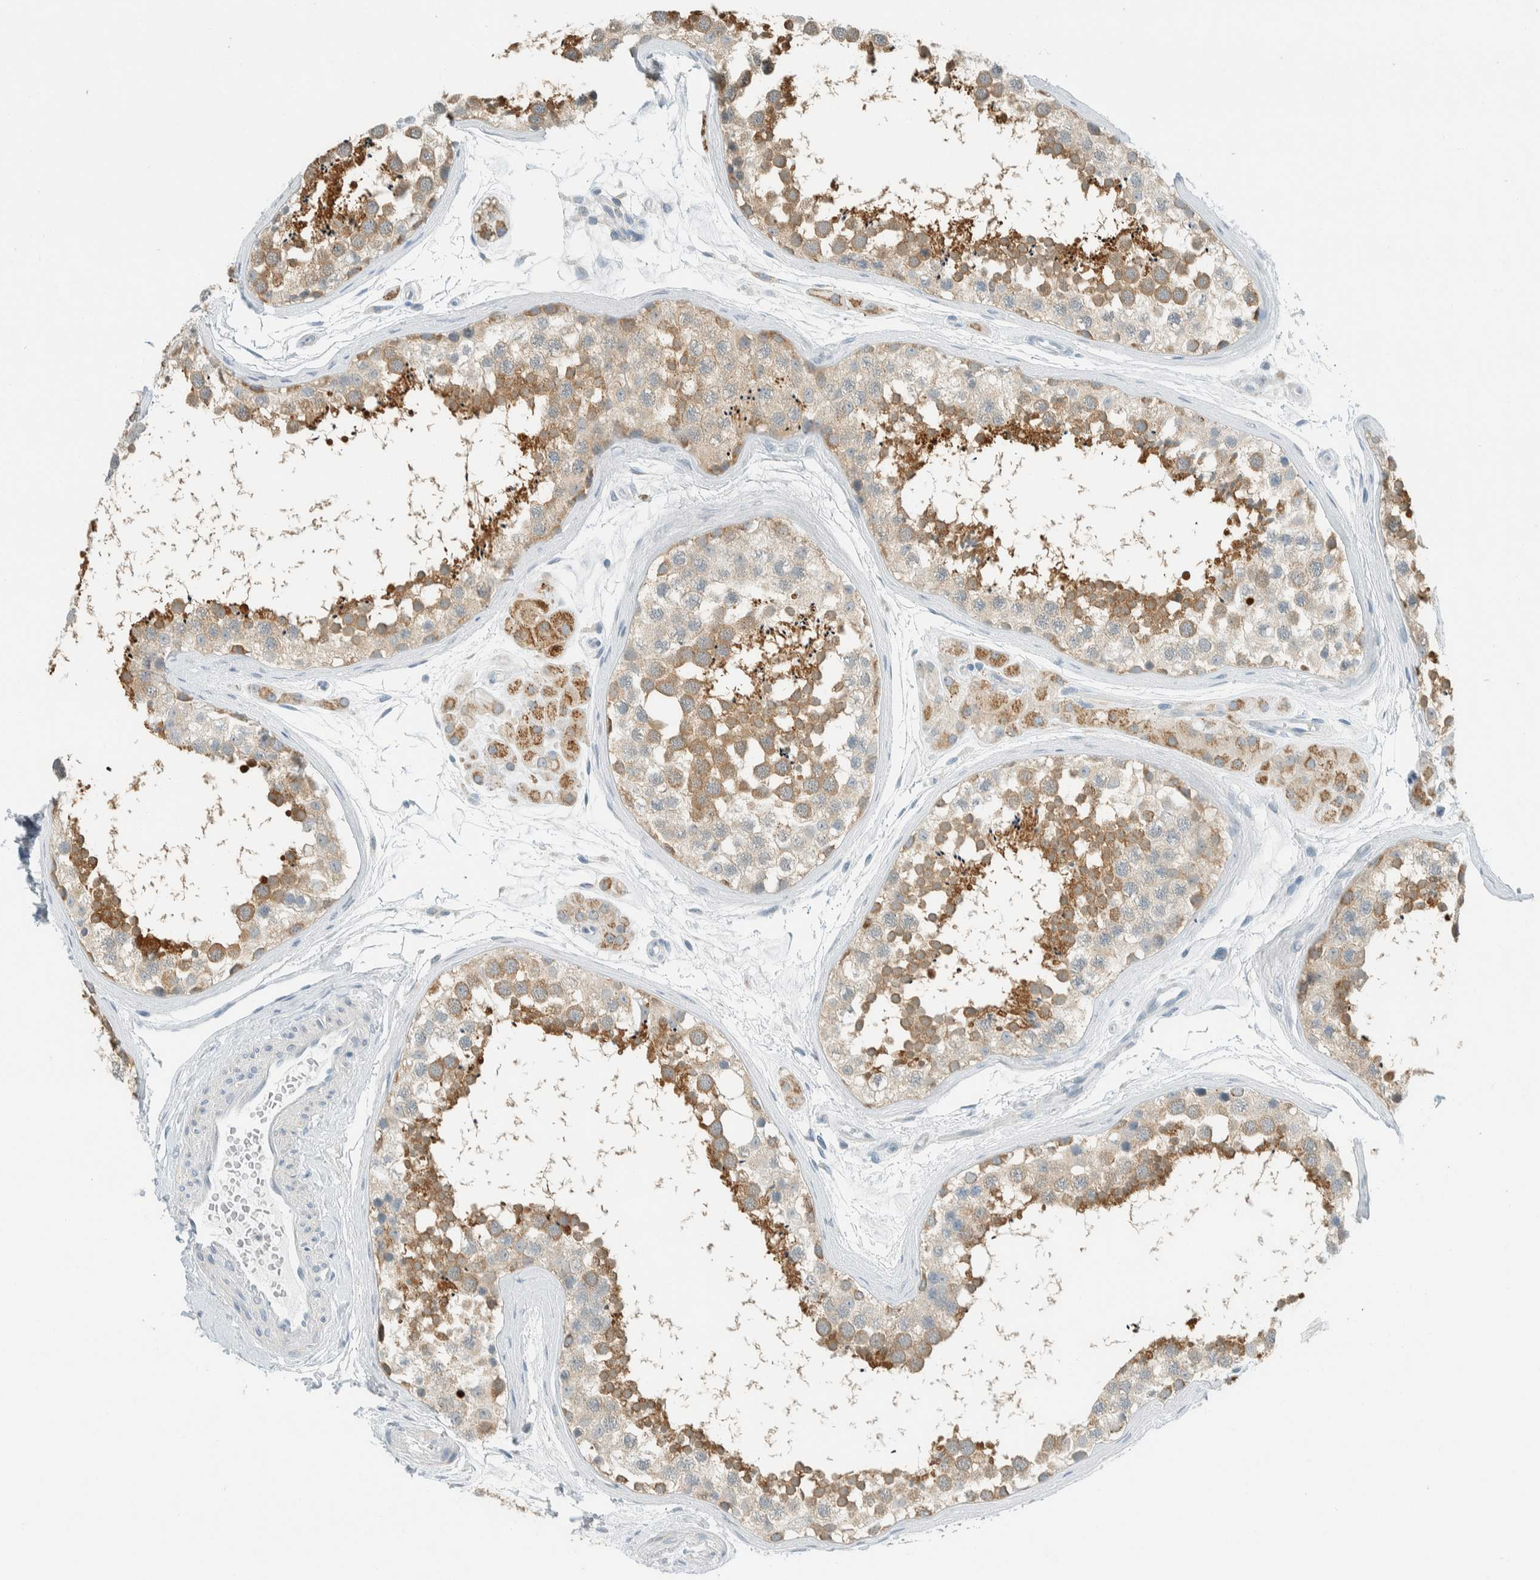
{"staining": {"intensity": "moderate", "quantity": "25%-75%", "location": "cytoplasmic/membranous"}, "tissue": "testis", "cell_type": "Cells in seminiferous ducts", "image_type": "normal", "snomed": [{"axis": "morphology", "description": "Normal tissue, NOS"}, {"axis": "topography", "description": "Testis"}], "caption": "This histopathology image displays immunohistochemistry (IHC) staining of unremarkable testis, with medium moderate cytoplasmic/membranous positivity in about 25%-75% of cells in seminiferous ducts.", "gene": "AARSD1", "patient": {"sex": "male", "age": 56}}